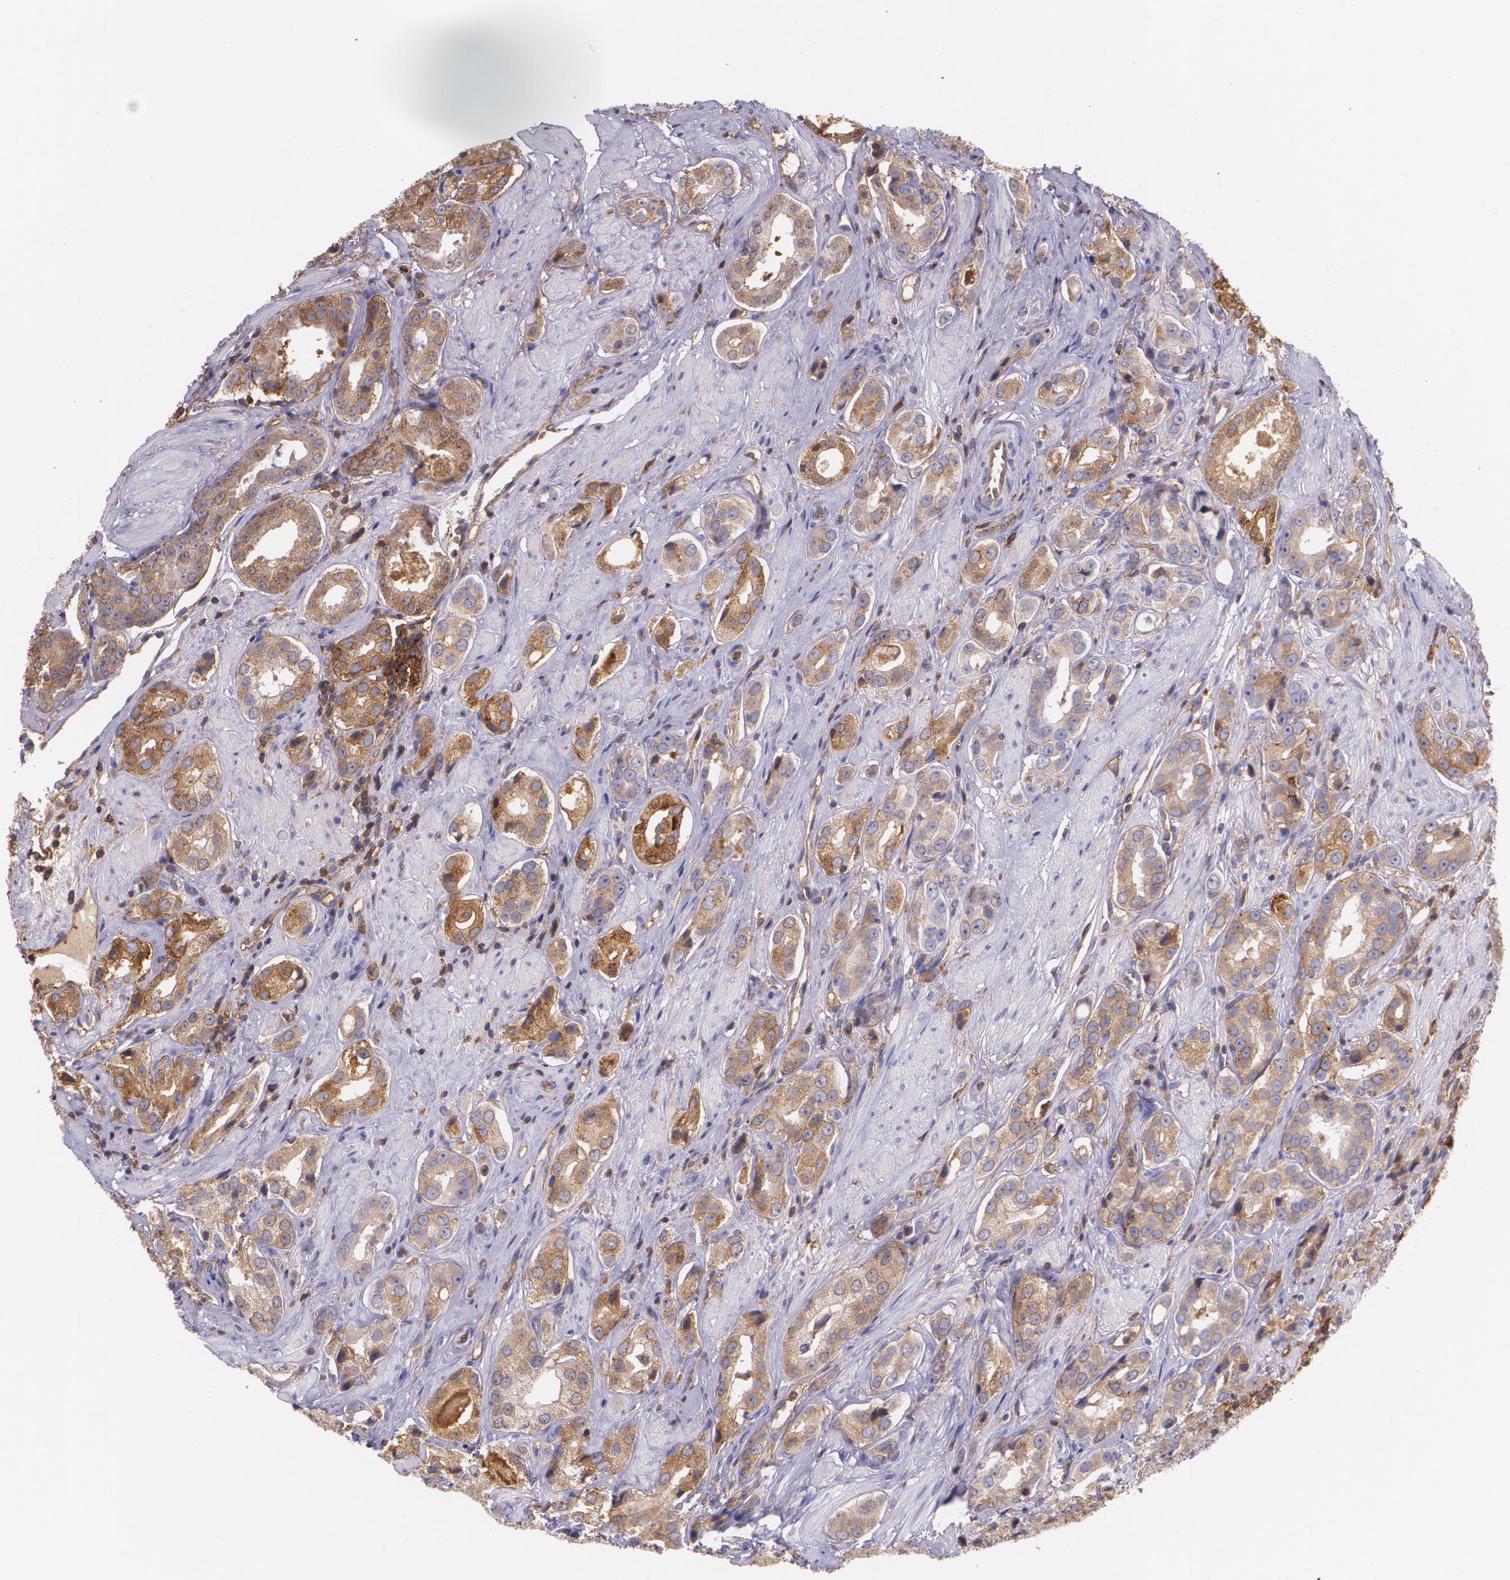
{"staining": {"intensity": "weak", "quantity": ">75%", "location": "cytoplasmic/membranous"}, "tissue": "prostate cancer", "cell_type": "Tumor cells", "image_type": "cancer", "snomed": [{"axis": "morphology", "description": "Adenocarcinoma, Medium grade"}, {"axis": "topography", "description": "Prostate"}], "caption": "Immunohistochemistry image of neoplastic tissue: prostate cancer stained using IHC shows low levels of weak protein expression localized specifically in the cytoplasmic/membranous of tumor cells, appearing as a cytoplasmic/membranous brown color.", "gene": "B2M", "patient": {"sex": "male", "age": 53}}